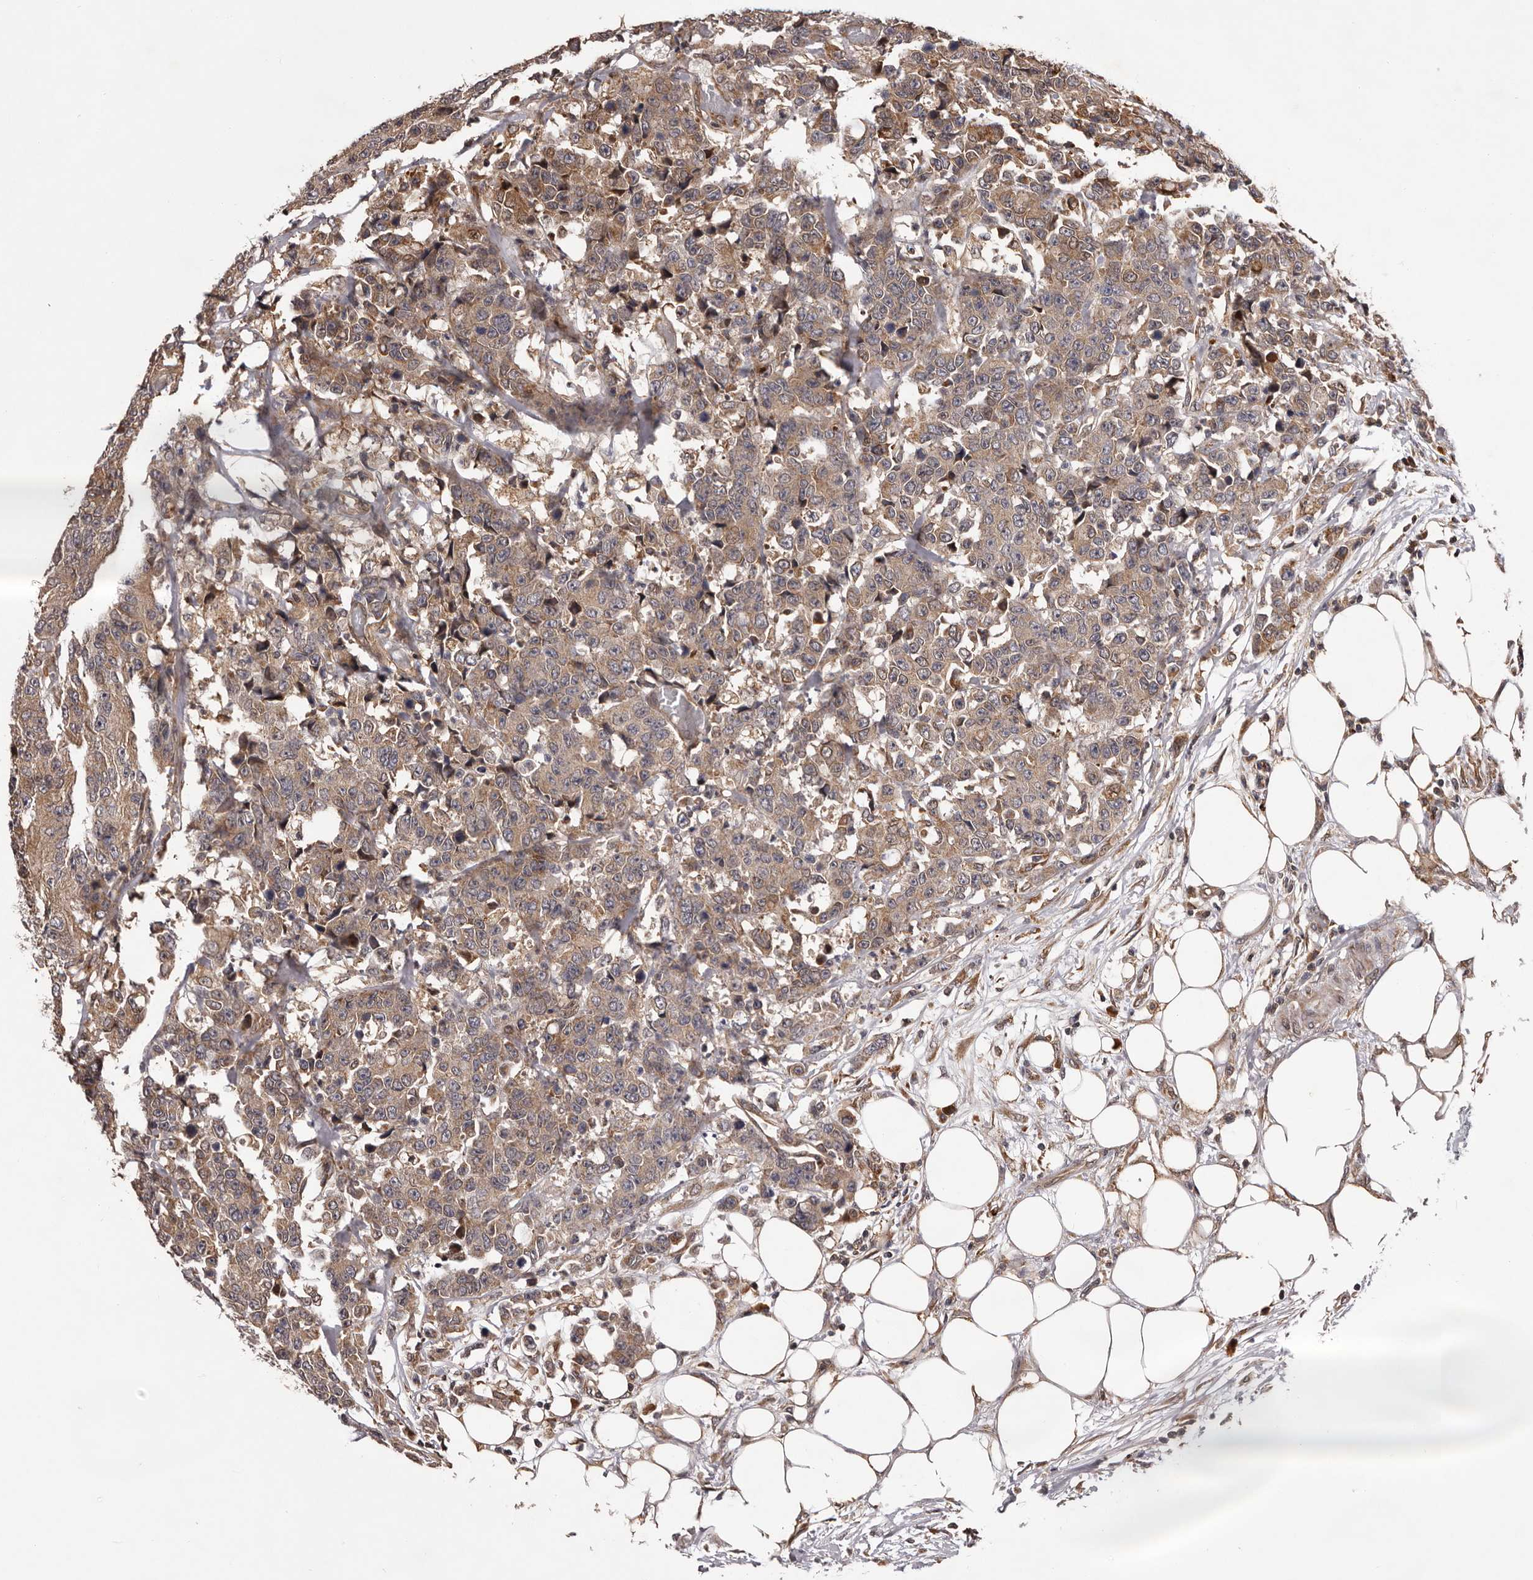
{"staining": {"intensity": "weak", "quantity": ">75%", "location": "cytoplasmic/membranous"}, "tissue": "colorectal cancer", "cell_type": "Tumor cells", "image_type": "cancer", "snomed": [{"axis": "morphology", "description": "Adenocarcinoma, NOS"}, {"axis": "topography", "description": "Colon"}], "caption": "There is low levels of weak cytoplasmic/membranous staining in tumor cells of adenocarcinoma (colorectal), as demonstrated by immunohistochemical staining (brown color).", "gene": "GADD45B", "patient": {"sex": "female", "age": 86}}